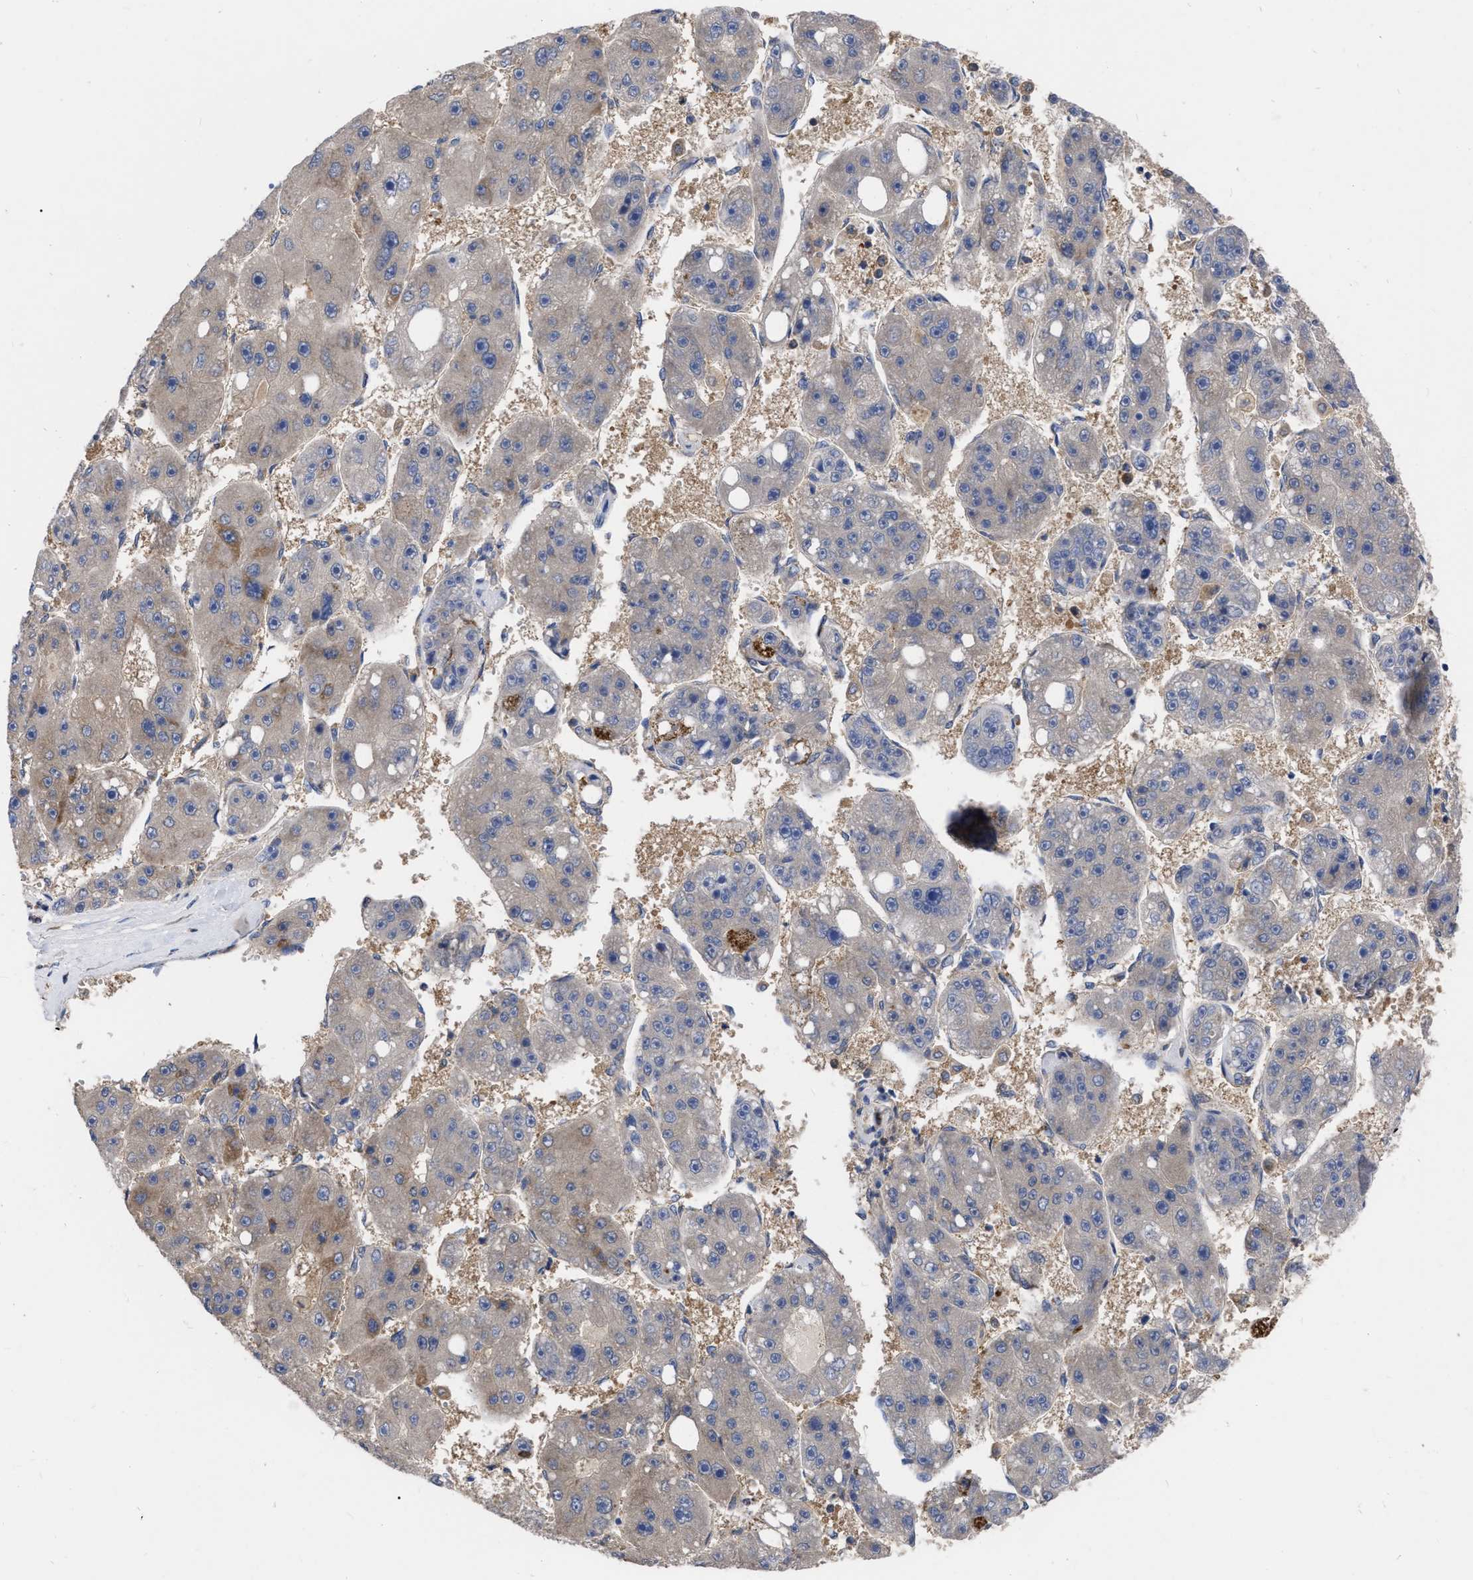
{"staining": {"intensity": "moderate", "quantity": "<25%", "location": "cytoplasmic/membranous"}, "tissue": "liver cancer", "cell_type": "Tumor cells", "image_type": "cancer", "snomed": [{"axis": "morphology", "description": "Carcinoma, Hepatocellular, NOS"}, {"axis": "topography", "description": "Liver"}], "caption": "Tumor cells reveal moderate cytoplasmic/membranous expression in about <25% of cells in liver hepatocellular carcinoma.", "gene": "CDKN2C", "patient": {"sex": "female", "age": 61}}